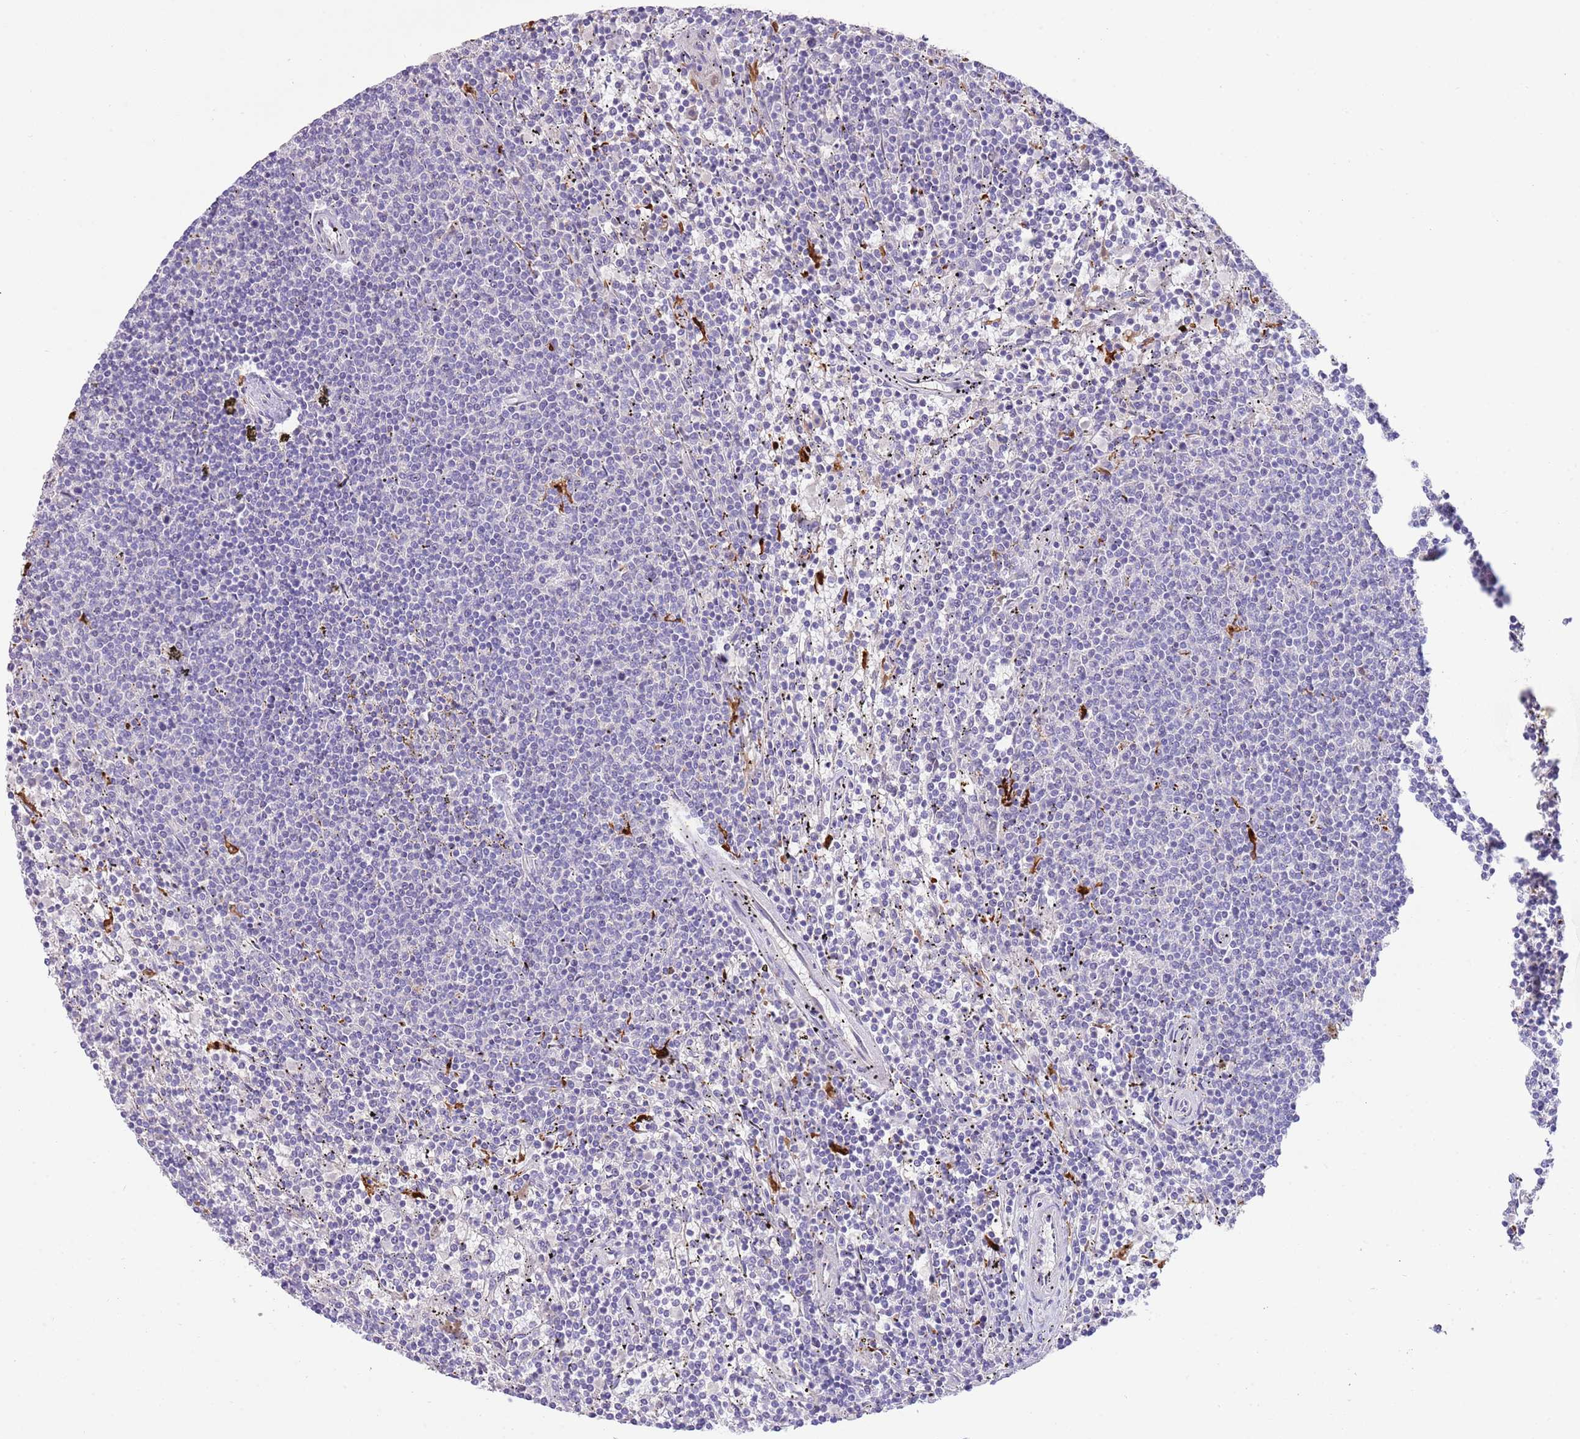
{"staining": {"intensity": "negative", "quantity": "none", "location": "none"}, "tissue": "lymphoma", "cell_type": "Tumor cells", "image_type": "cancer", "snomed": [{"axis": "morphology", "description": "Malignant lymphoma, non-Hodgkin's type, Low grade"}, {"axis": "topography", "description": "Spleen"}], "caption": "A photomicrograph of human malignant lymphoma, non-Hodgkin's type (low-grade) is negative for staining in tumor cells. Nuclei are stained in blue.", "gene": "SFTPA1", "patient": {"sex": "female", "age": 50}}